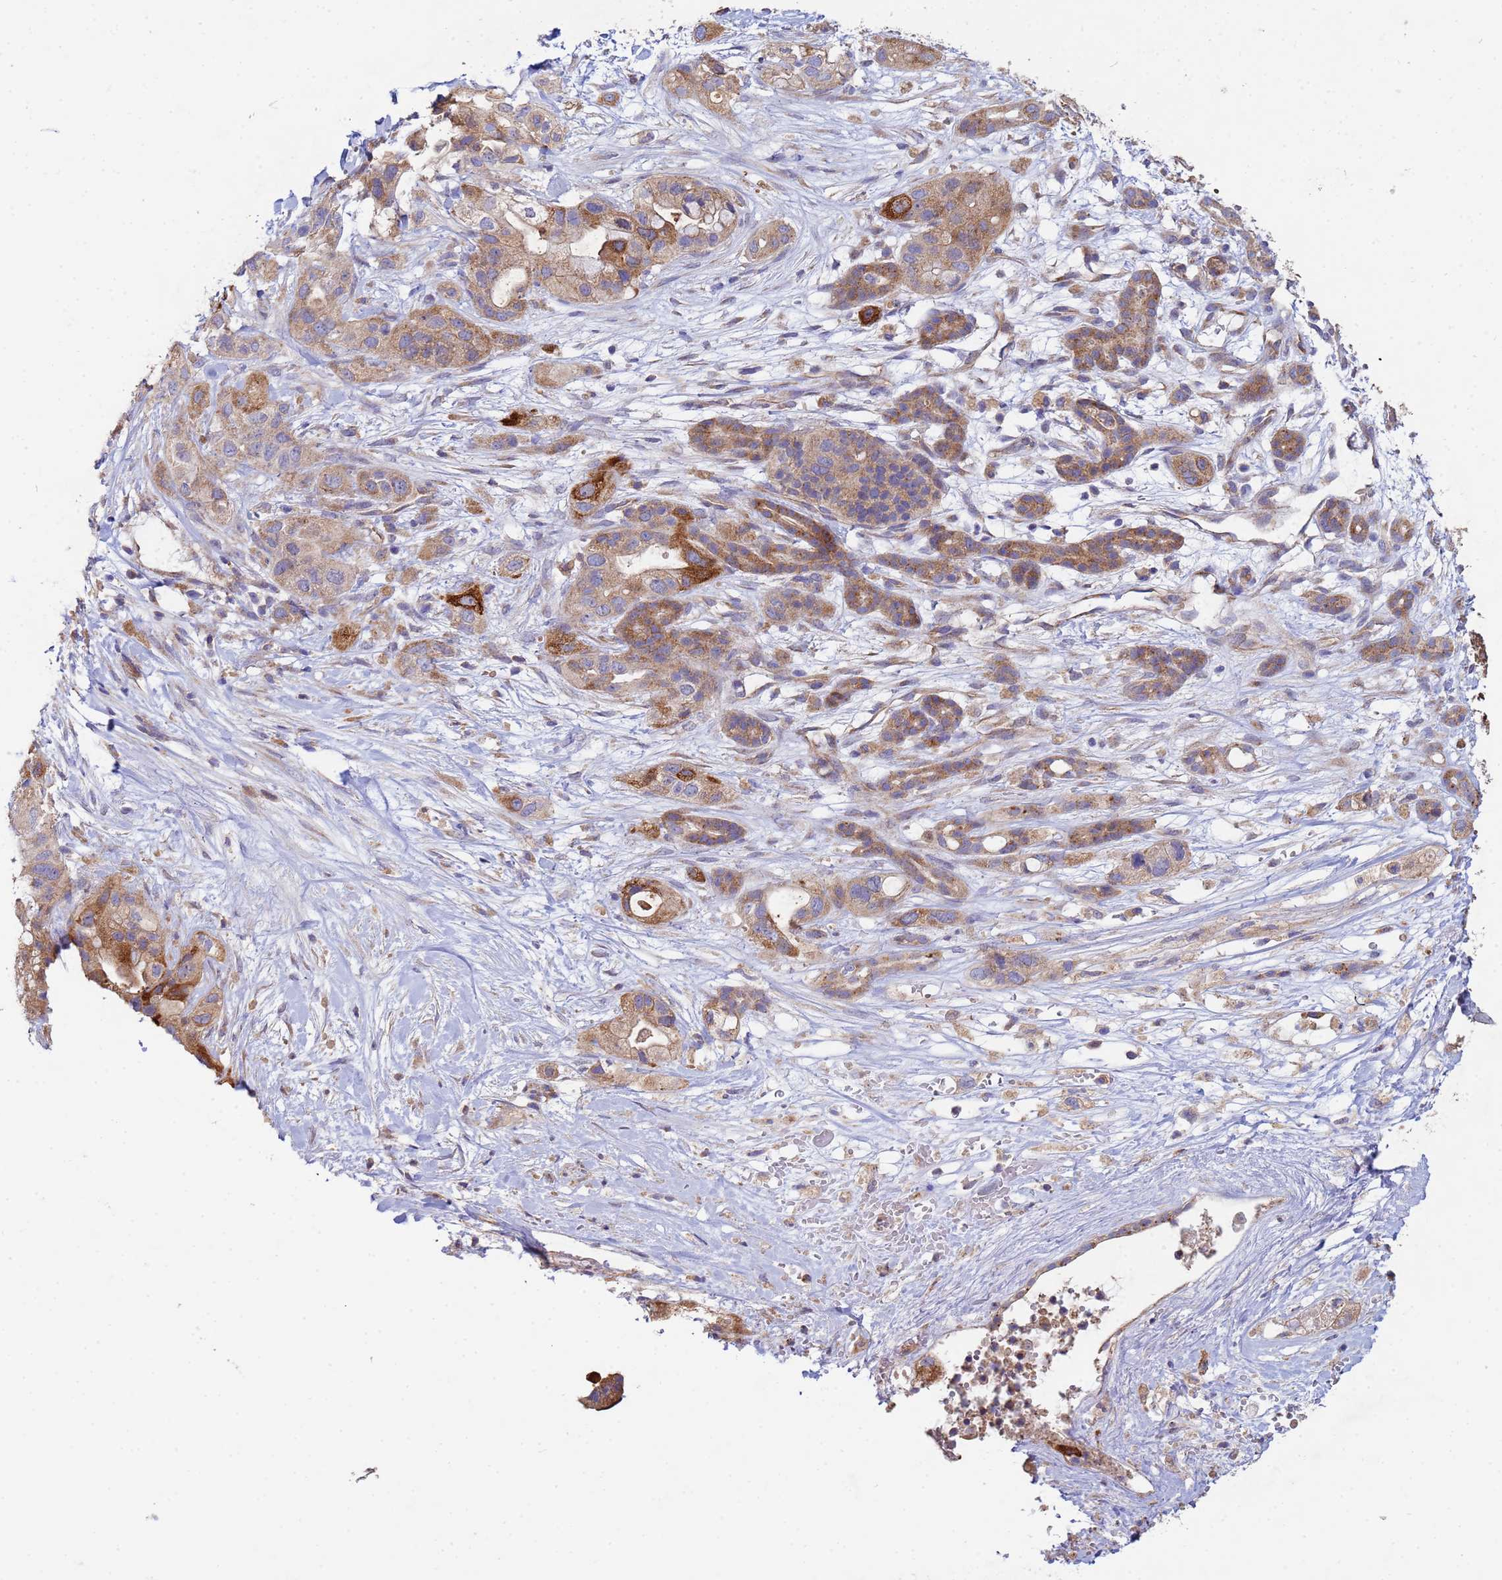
{"staining": {"intensity": "moderate", "quantity": ">75%", "location": "cytoplasmic/membranous"}, "tissue": "pancreatic cancer", "cell_type": "Tumor cells", "image_type": "cancer", "snomed": [{"axis": "morphology", "description": "Adenocarcinoma, NOS"}, {"axis": "topography", "description": "Pancreas"}], "caption": "Immunohistochemical staining of adenocarcinoma (pancreatic) demonstrates moderate cytoplasmic/membranous protein staining in about >75% of tumor cells. The protein of interest is stained brown, and the nuclei are stained in blue (DAB (3,3'-diaminobenzidine) IHC with brightfield microscopy, high magnification).", "gene": "CDC34", "patient": {"sex": "male", "age": 44}}